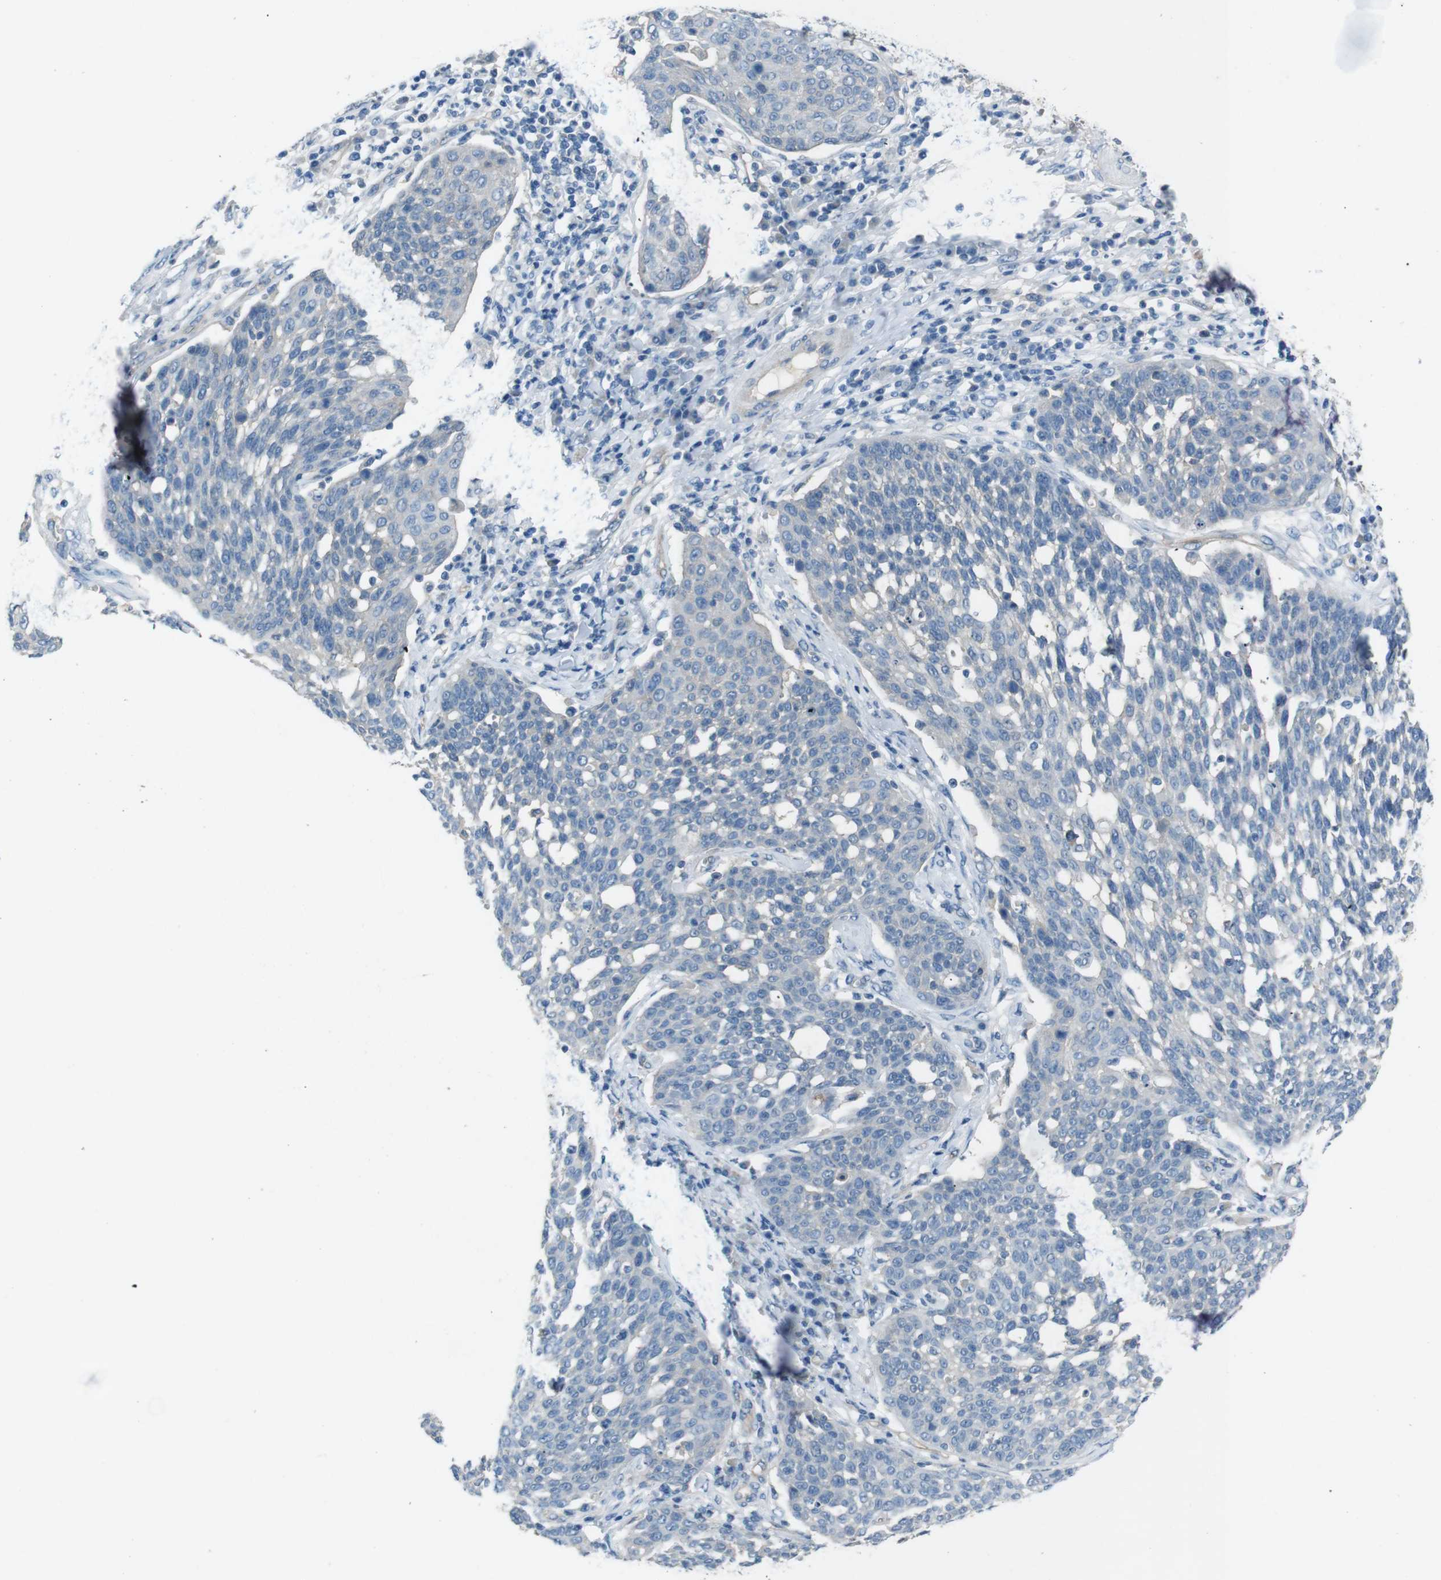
{"staining": {"intensity": "negative", "quantity": "none", "location": "none"}, "tissue": "cervical cancer", "cell_type": "Tumor cells", "image_type": "cancer", "snomed": [{"axis": "morphology", "description": "Squamous cell carcinoma, NOS"}, {"axis": "topography", "description": "Cervix"}], "caption": "Micrograph shows no significant protein staining in tumor cells of cervical cancer (squamous cell carcinoma).", "gene": "PVR", "patient": {"sex": "female", "age": 34}}